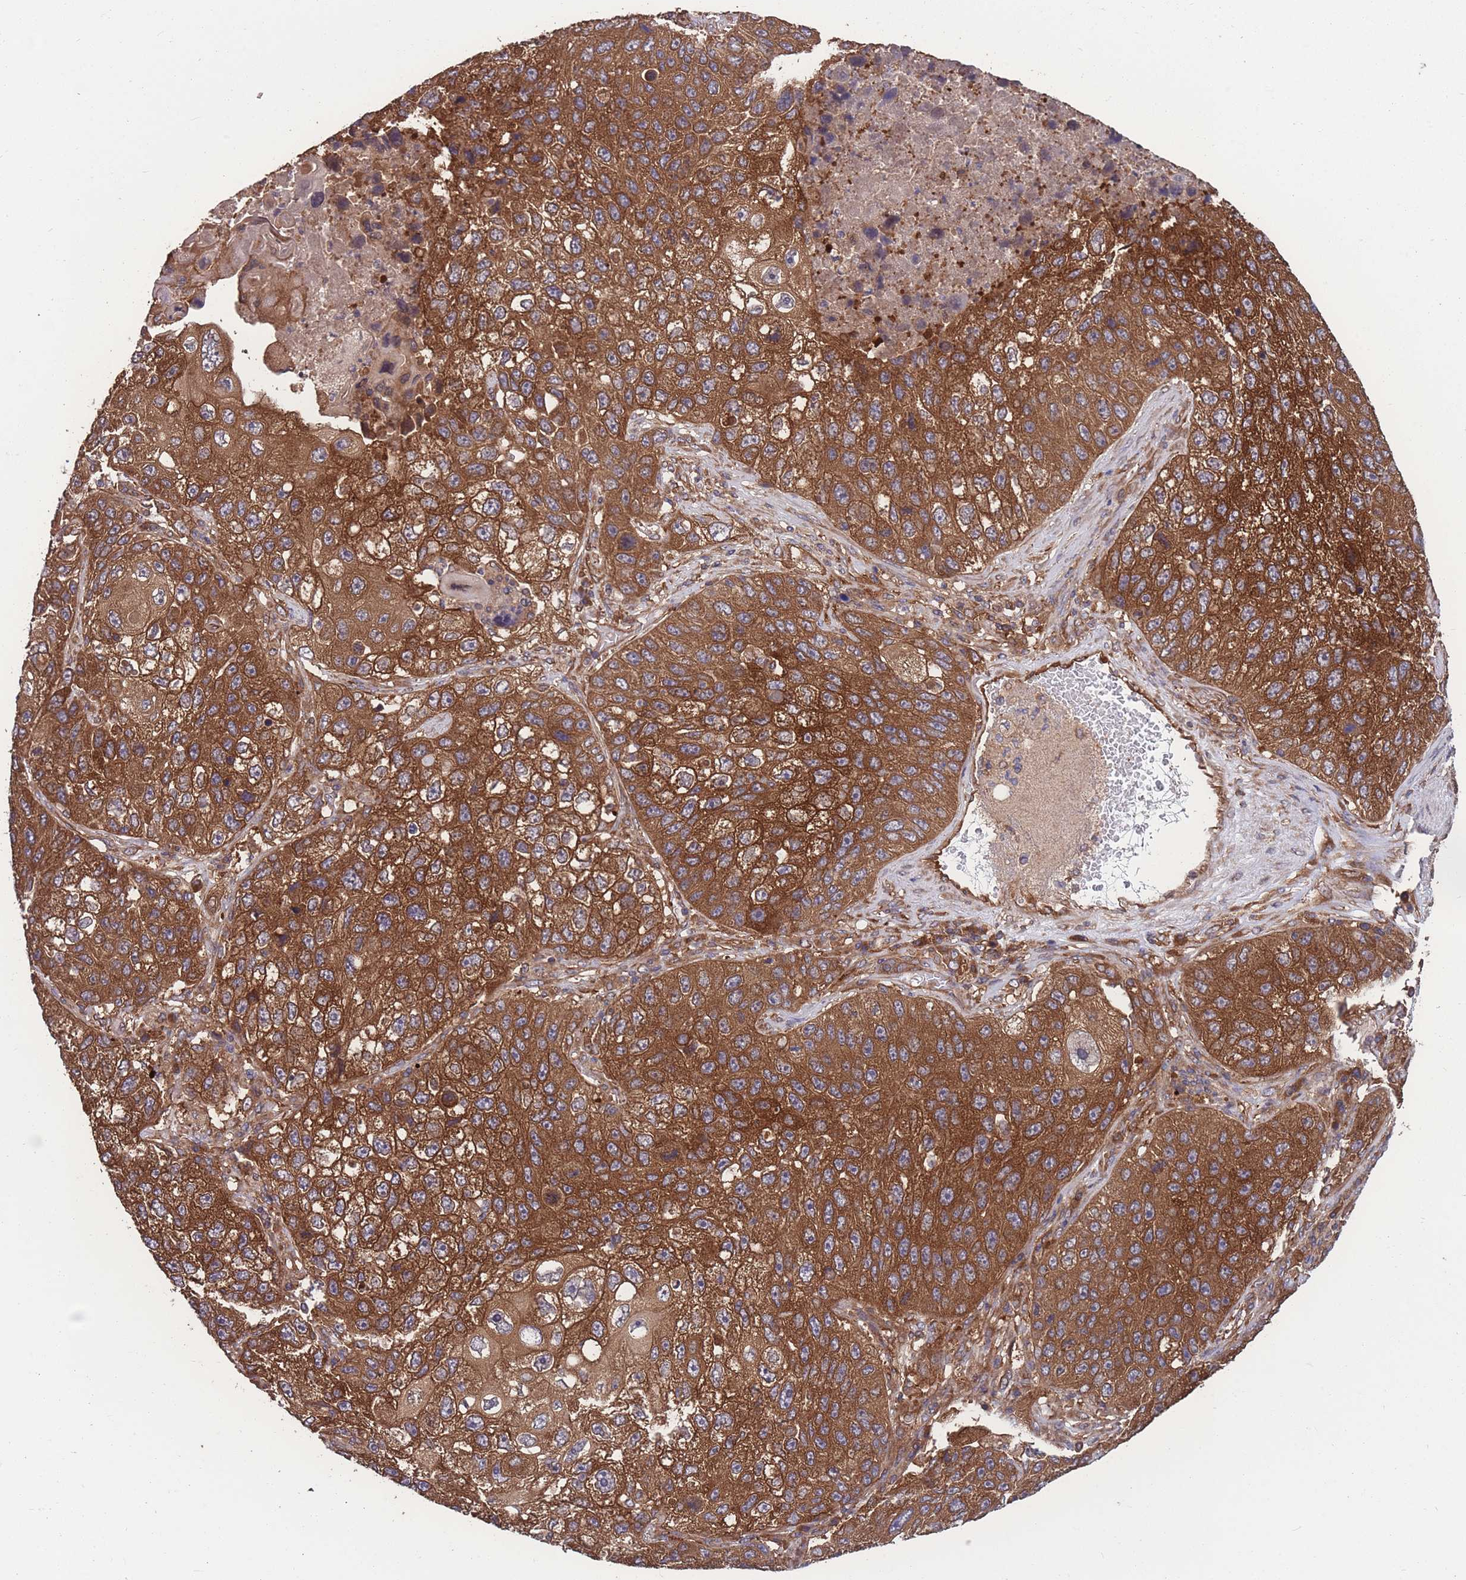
{"staining": {"intensity": "strong", "quantity": ">75%", "location": "cytoplasmic/membranous"}, "tissue": "lung cancer", "cell_type": "Tumor cells", "image_type": "cancer", "snomed": [{"axis": "morphology", "description": "Squamous cell carcinoma, NOS"}, {"axis": "topography", "description": "Lung"}], "caption": "This is a photomicrograph of immunohistochemistry staining of lung cancer, which shows strong positivity in the cytoplasmic/membranous of tumor cells.", "gene": "ZPR1", "patient": {"sex": "male", "age": 61}}